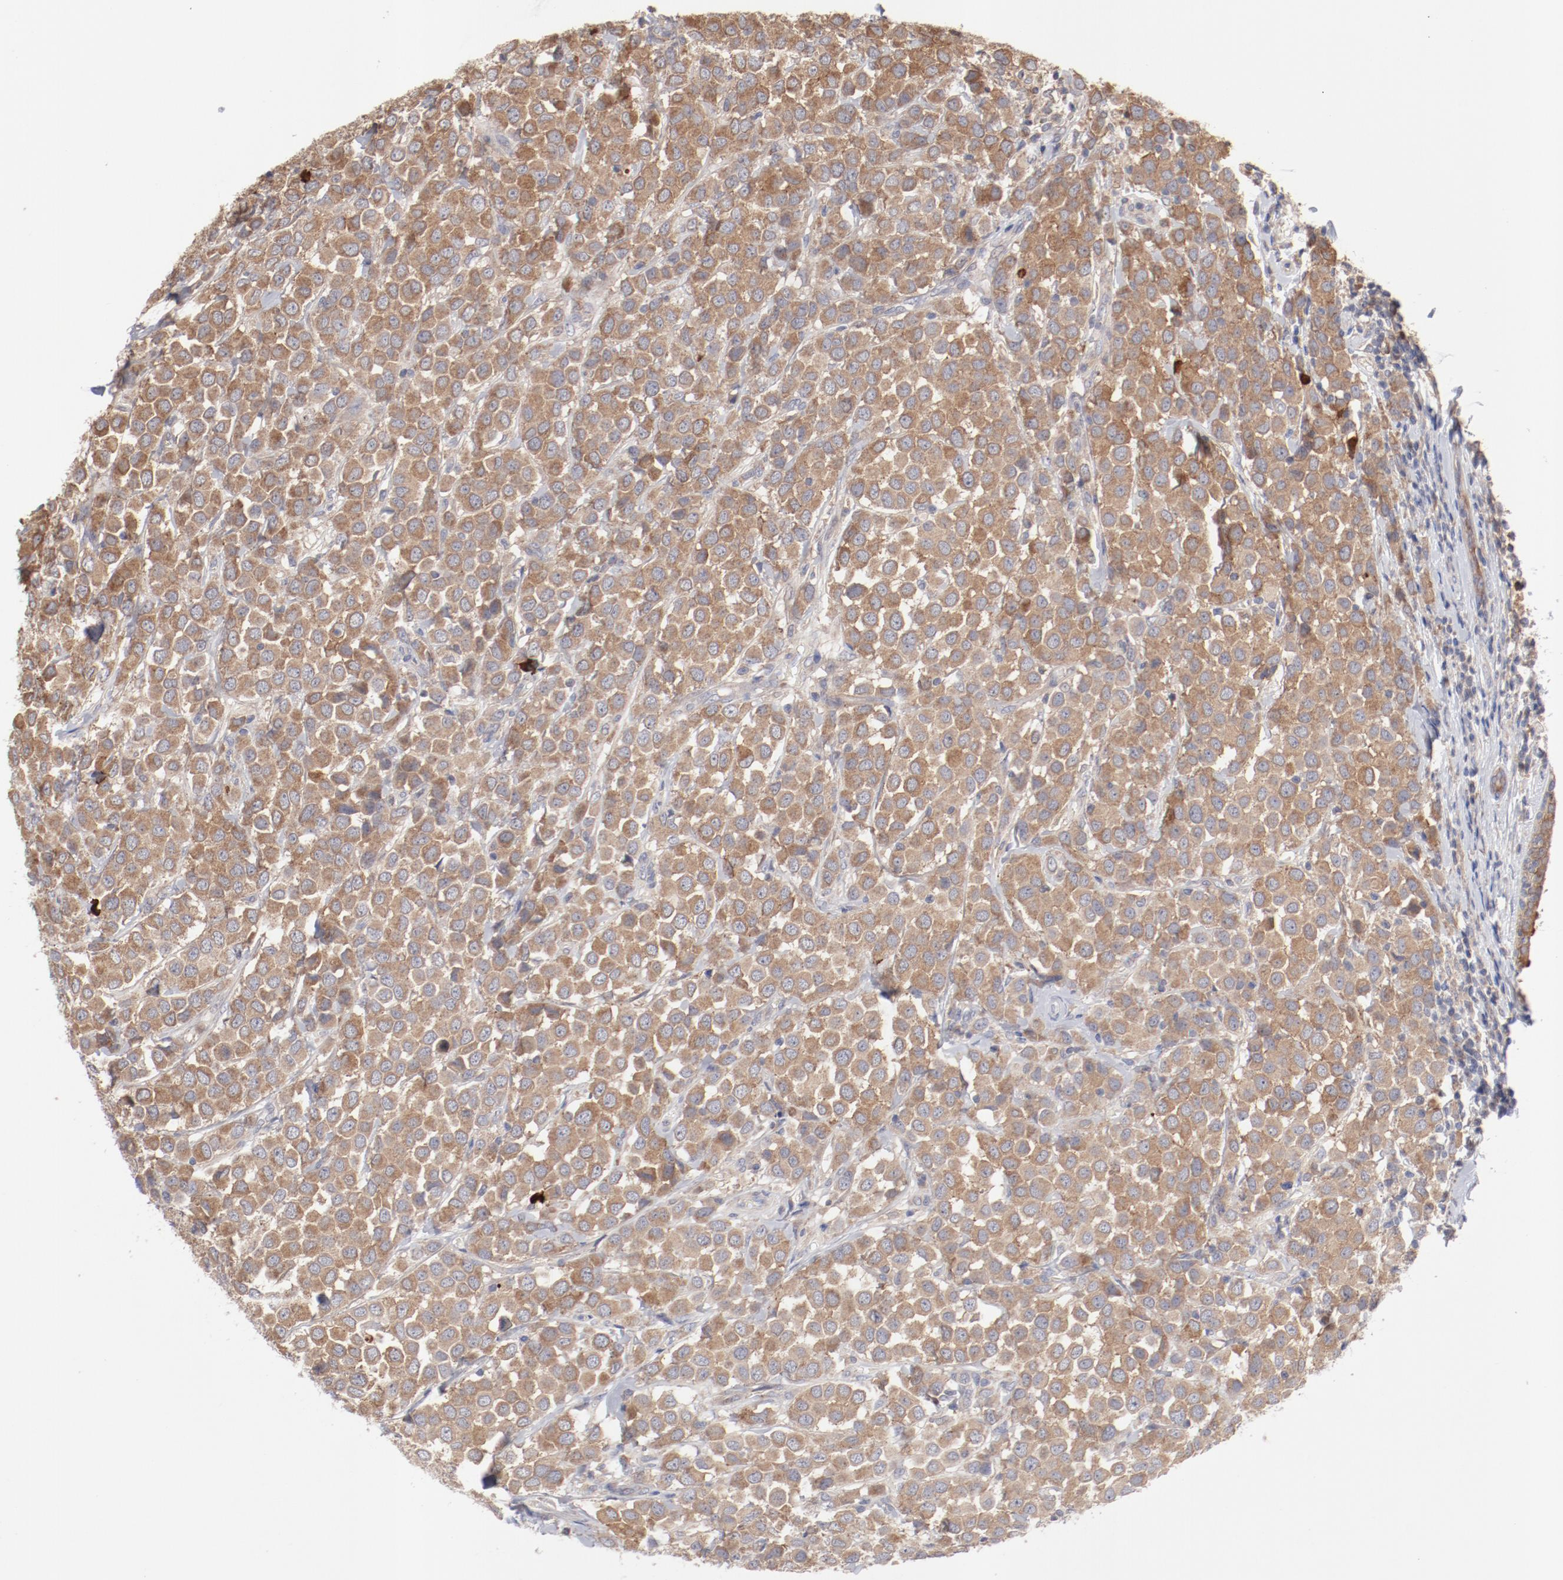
{"staining": {"intensity": "moderate", "quantity": ">75%", "location": "cytoplasmic/membranous"}, "tissue": "breast cancer", "cell_type": "Tumor cells", "image_type": "cancer", "snomed": [{"axis": "morphology", "description": "Duct carcinoma"}, {"axis": "topography", "description": "Breast"}], "caption": "Human breast cancer stained with a brown dye shows moderate cytoplasmic/membranous positive staining in approximately >75% of tumor cells.", "gene": "PPFIBP2", "patient": {"sex": "female", "age": 61}}